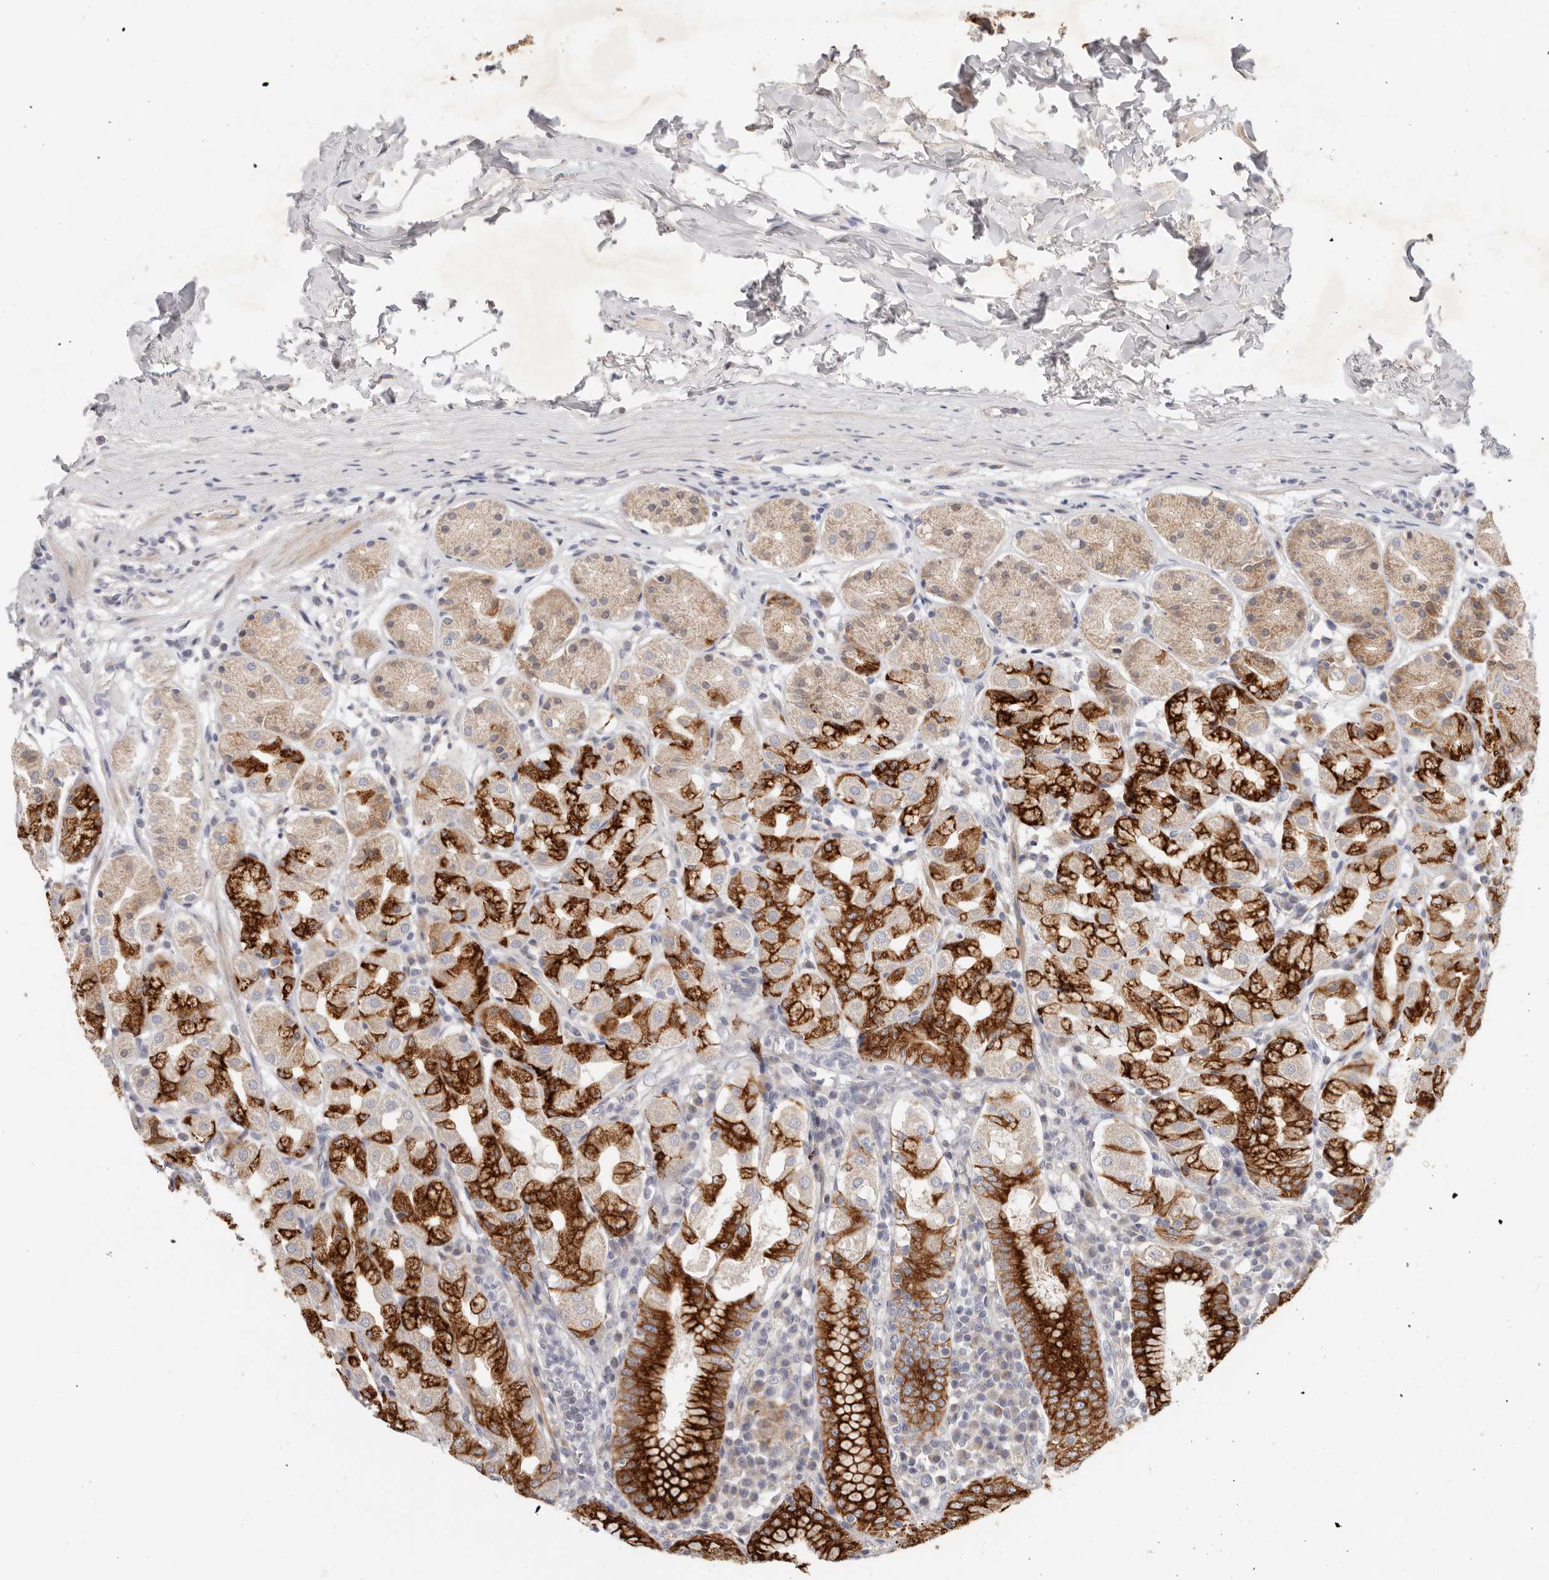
{"staining": {"intensity": "strong", "quantity": ">75%", "location": "cytoplasmic/membranous"}, "tissue": "stomach", "cell_type": "Glandular cells", "image_type": "normal", "snomed": [{"axis": "morphology", "description": "Normal tissue, NOS"}, {"axis": "topography", "description": "Stomach"}, {"axis": "topography", "description": "Stomach, lower"}], "caption": "The photomicrograph demonstrates staining of unremarkable stomach, revealing strong cytoplasmic/membranous protein positivity (brown color) within glandular cells. The staining is performed using DAB brown chromogen to label protein expression. The nuclei are counter-stained blue using hematoxylin.", "gene": "TFB2M", "patient": {"sex": "female", "age": 56}}